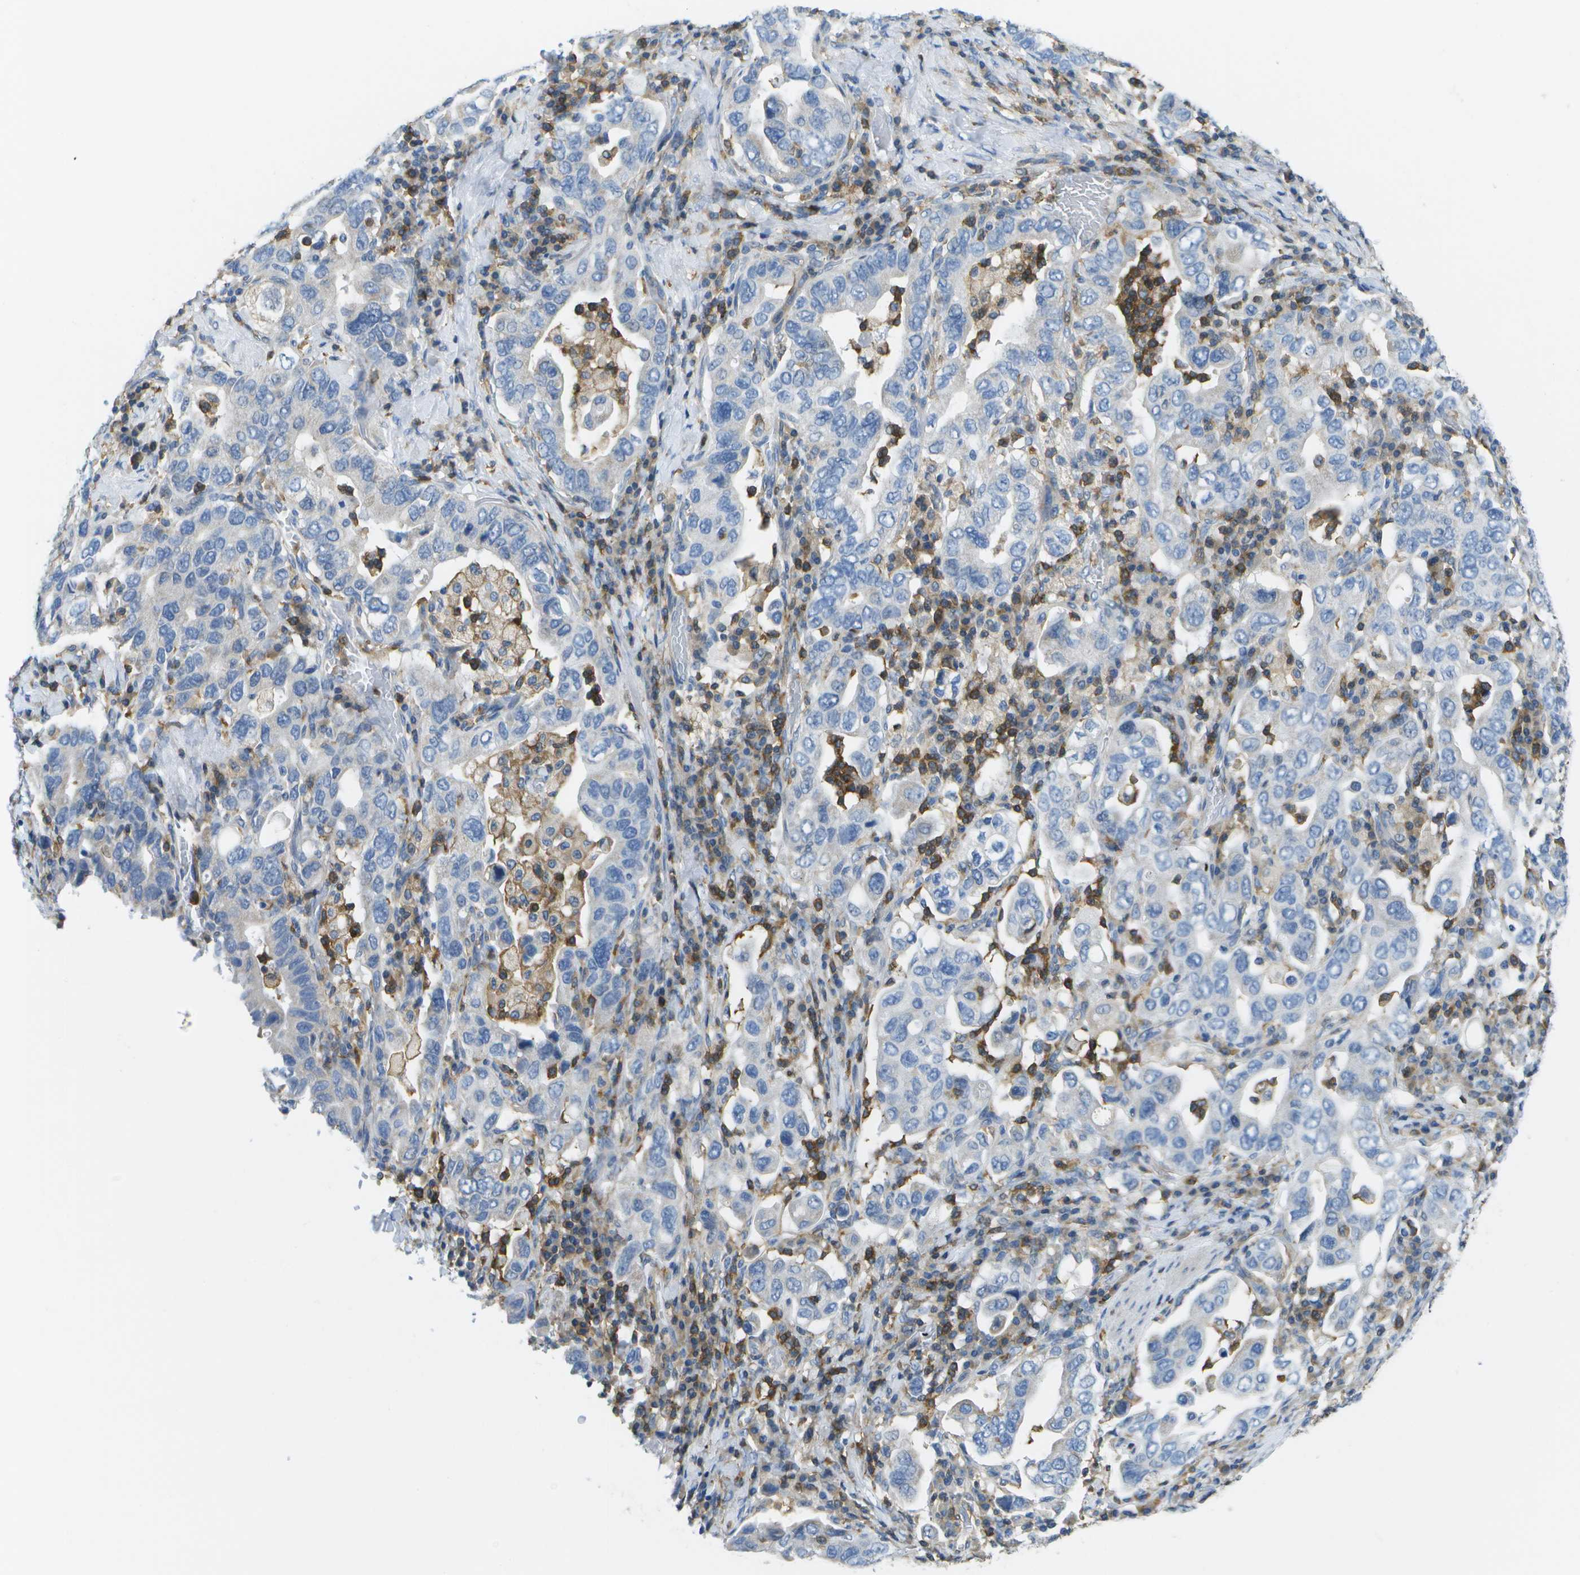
{"staining": {"intensity": "negative", "quantity": "none", "location": "none"}, "tissue": "stomach cancer", "cell_type": "Tumor cells", "image_type": "cancer", "snomed": [{"axis": "morphology", "description": "Adenocarcinoma, NOS"}, {"axis": "topography", "description": "Stomach, upper"}], "caption": "This image is of stomach adenocarcinoma stained with immunohistochemistry to label a protein in brown with the nuclei are counter-stained blue. There is no staining in tumor cells. The staining was performed using DAB (3,3'-diaminobenzidine) to visualize the protein expression in brown, while the nuclei were stained in blue with hematoxylin (Magnification: 20x).", "gene": "RCSD1", "patient": {"sex": "male", "age": 62}}